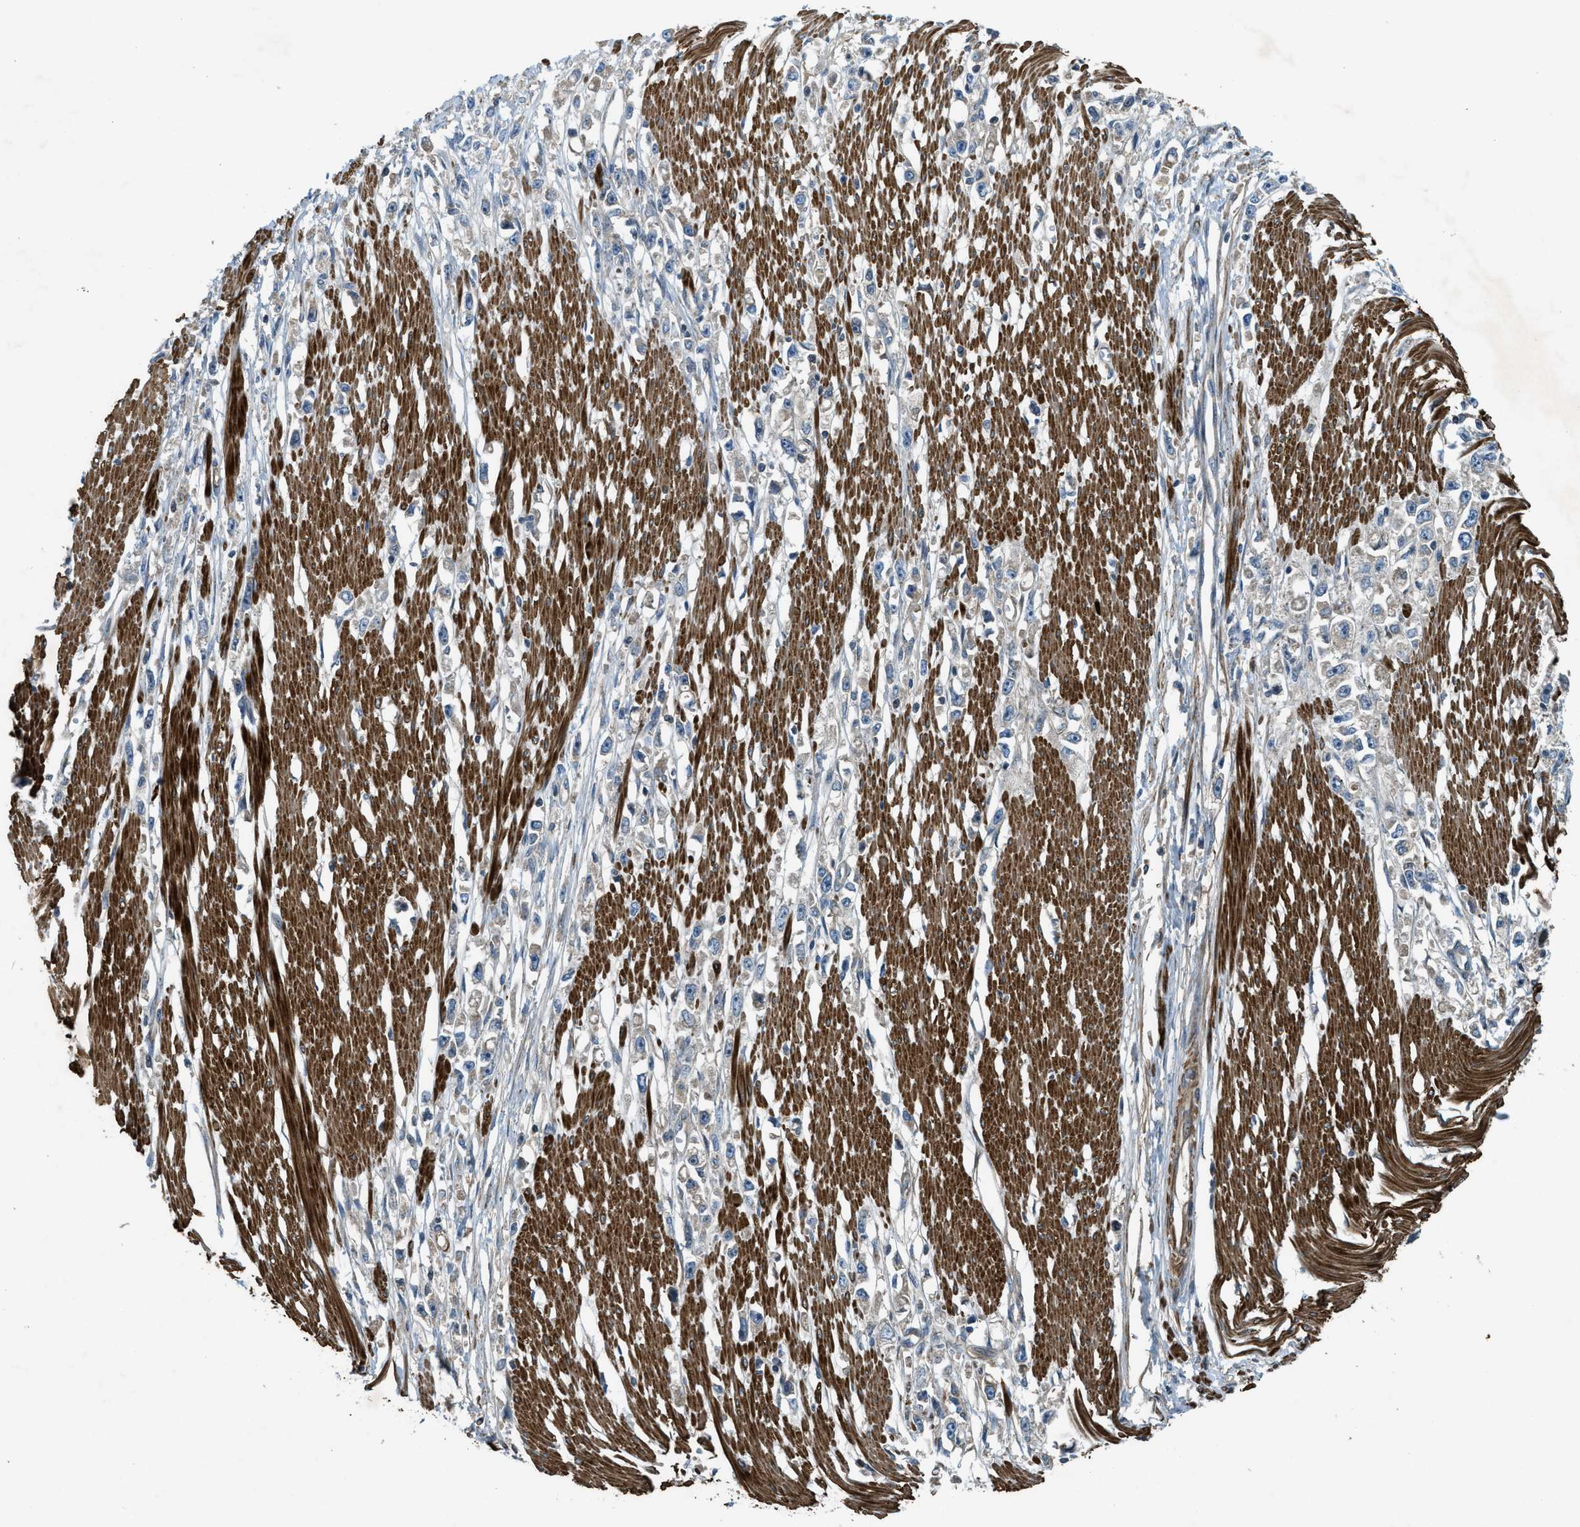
{"staining": {"intensity": "weak", "quantity": "<25%", "location": "cytoplasmic/membranous"}, "tissue": "stomach cancer", "cell_type": "Tumor cells", "image_type": "cancer", "snomed": [{"axis": "morphology", "description": "Adenocarcinoma, NOS"}, {"axis": "topography", "description": "Stomach"}], "caption": "High power microscopy histopathology image of an IHC micrograph of stomach cancer, revealing no significant positivity in tumor cells. (Brightfield microscopy of DAB IHC at high magnification).", "gene": "VEZT", "patient": {"sex": "female", "age": 59}}